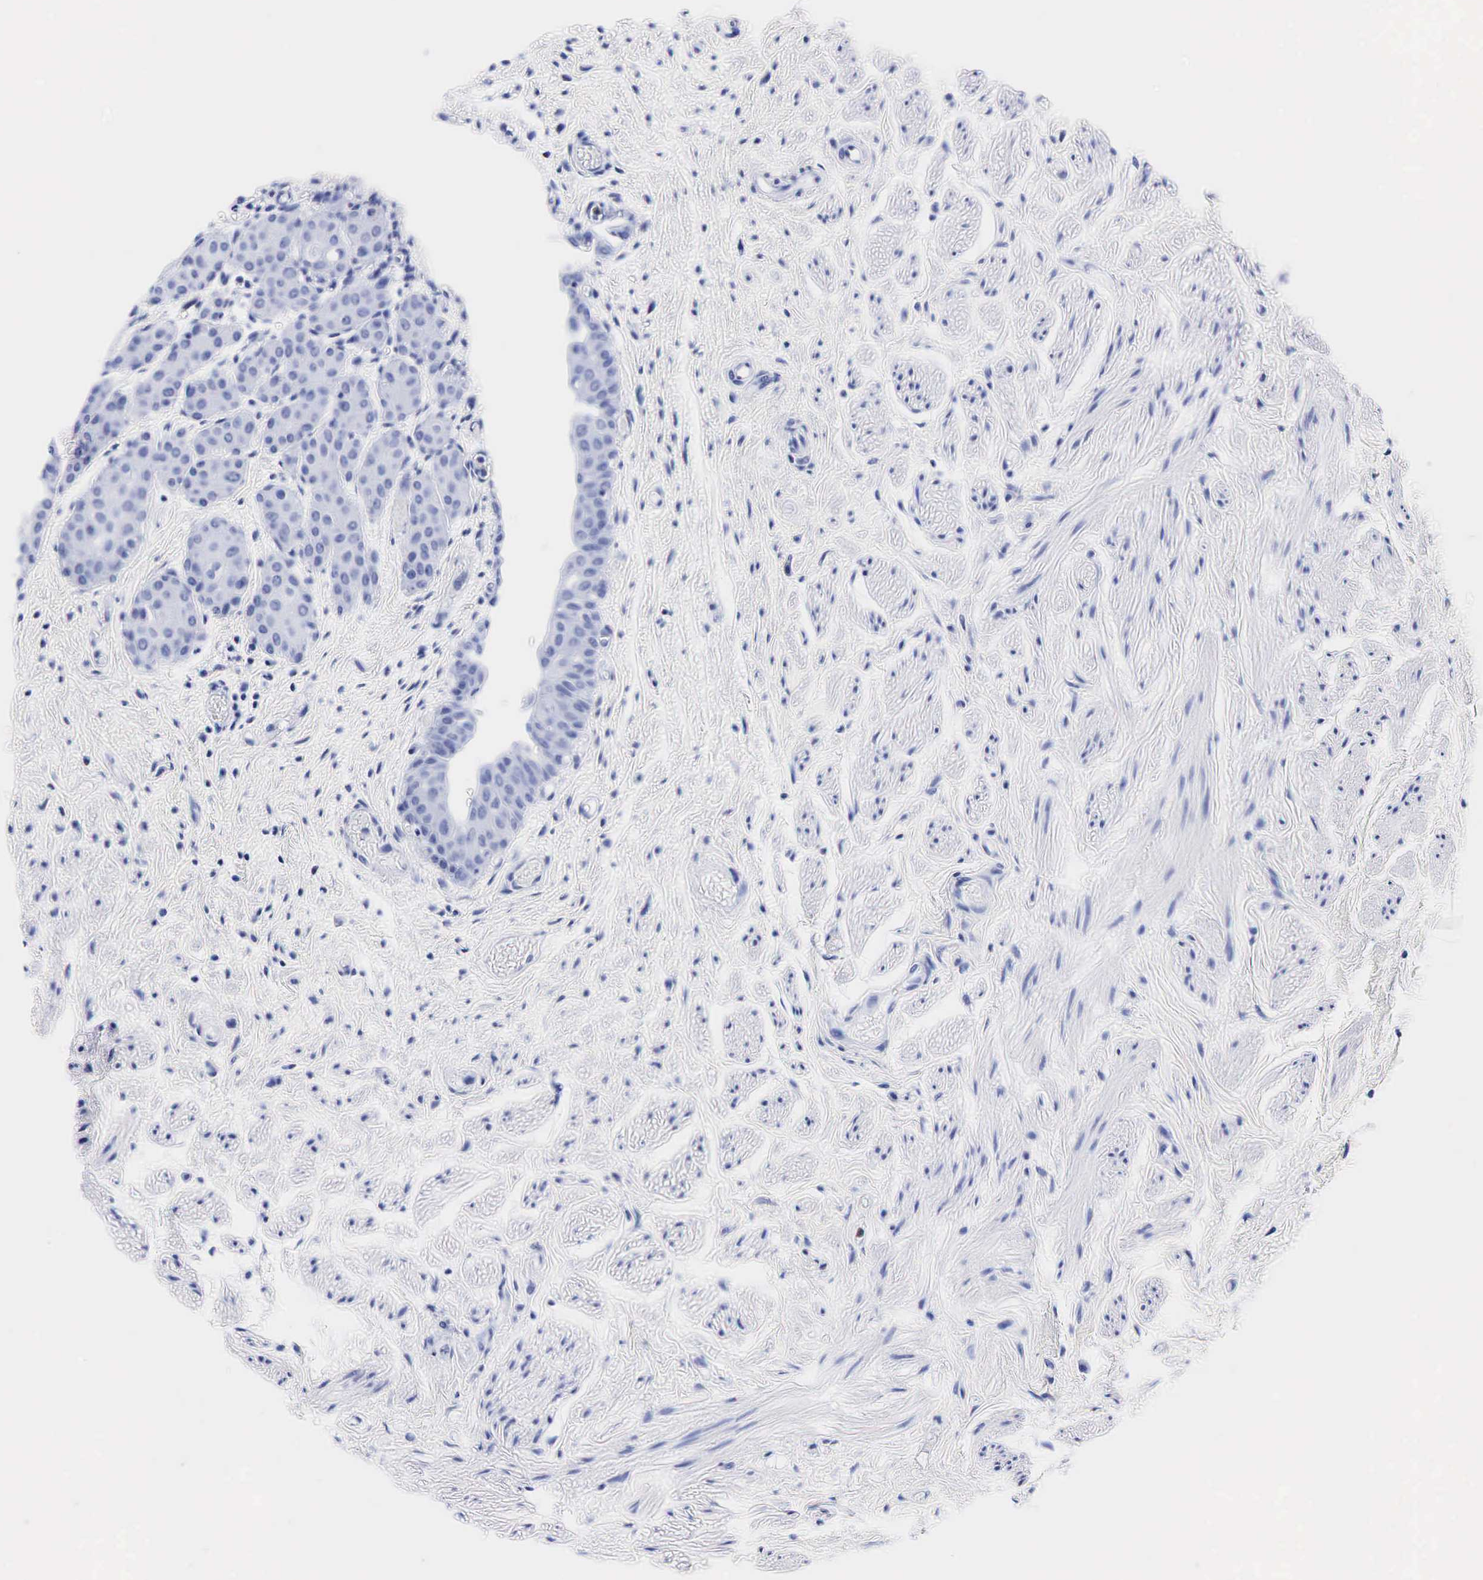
{"staining": {"intensity": "negative", "quantity": "none", "location": "none"}, "tissue": "urinary bladder", "cell_type": "Urothelial cells", "image_type": "normal", "snomed": [{"axis": "morphology", "description": "Normal tissue, NOS"}, {"axis": "topography", "description": "Urinary bladder"}], "caption": "This photomicrograph is of benign urinary bladder stained with immunohistochemistry (IHC) to label a protein in brown with the nuclei are counter-stained blue. There is no staining in urothelial cells. Nuclei are stained in blue.", "gene": "TG", "patient": {"sex": "male", "age": 72}}